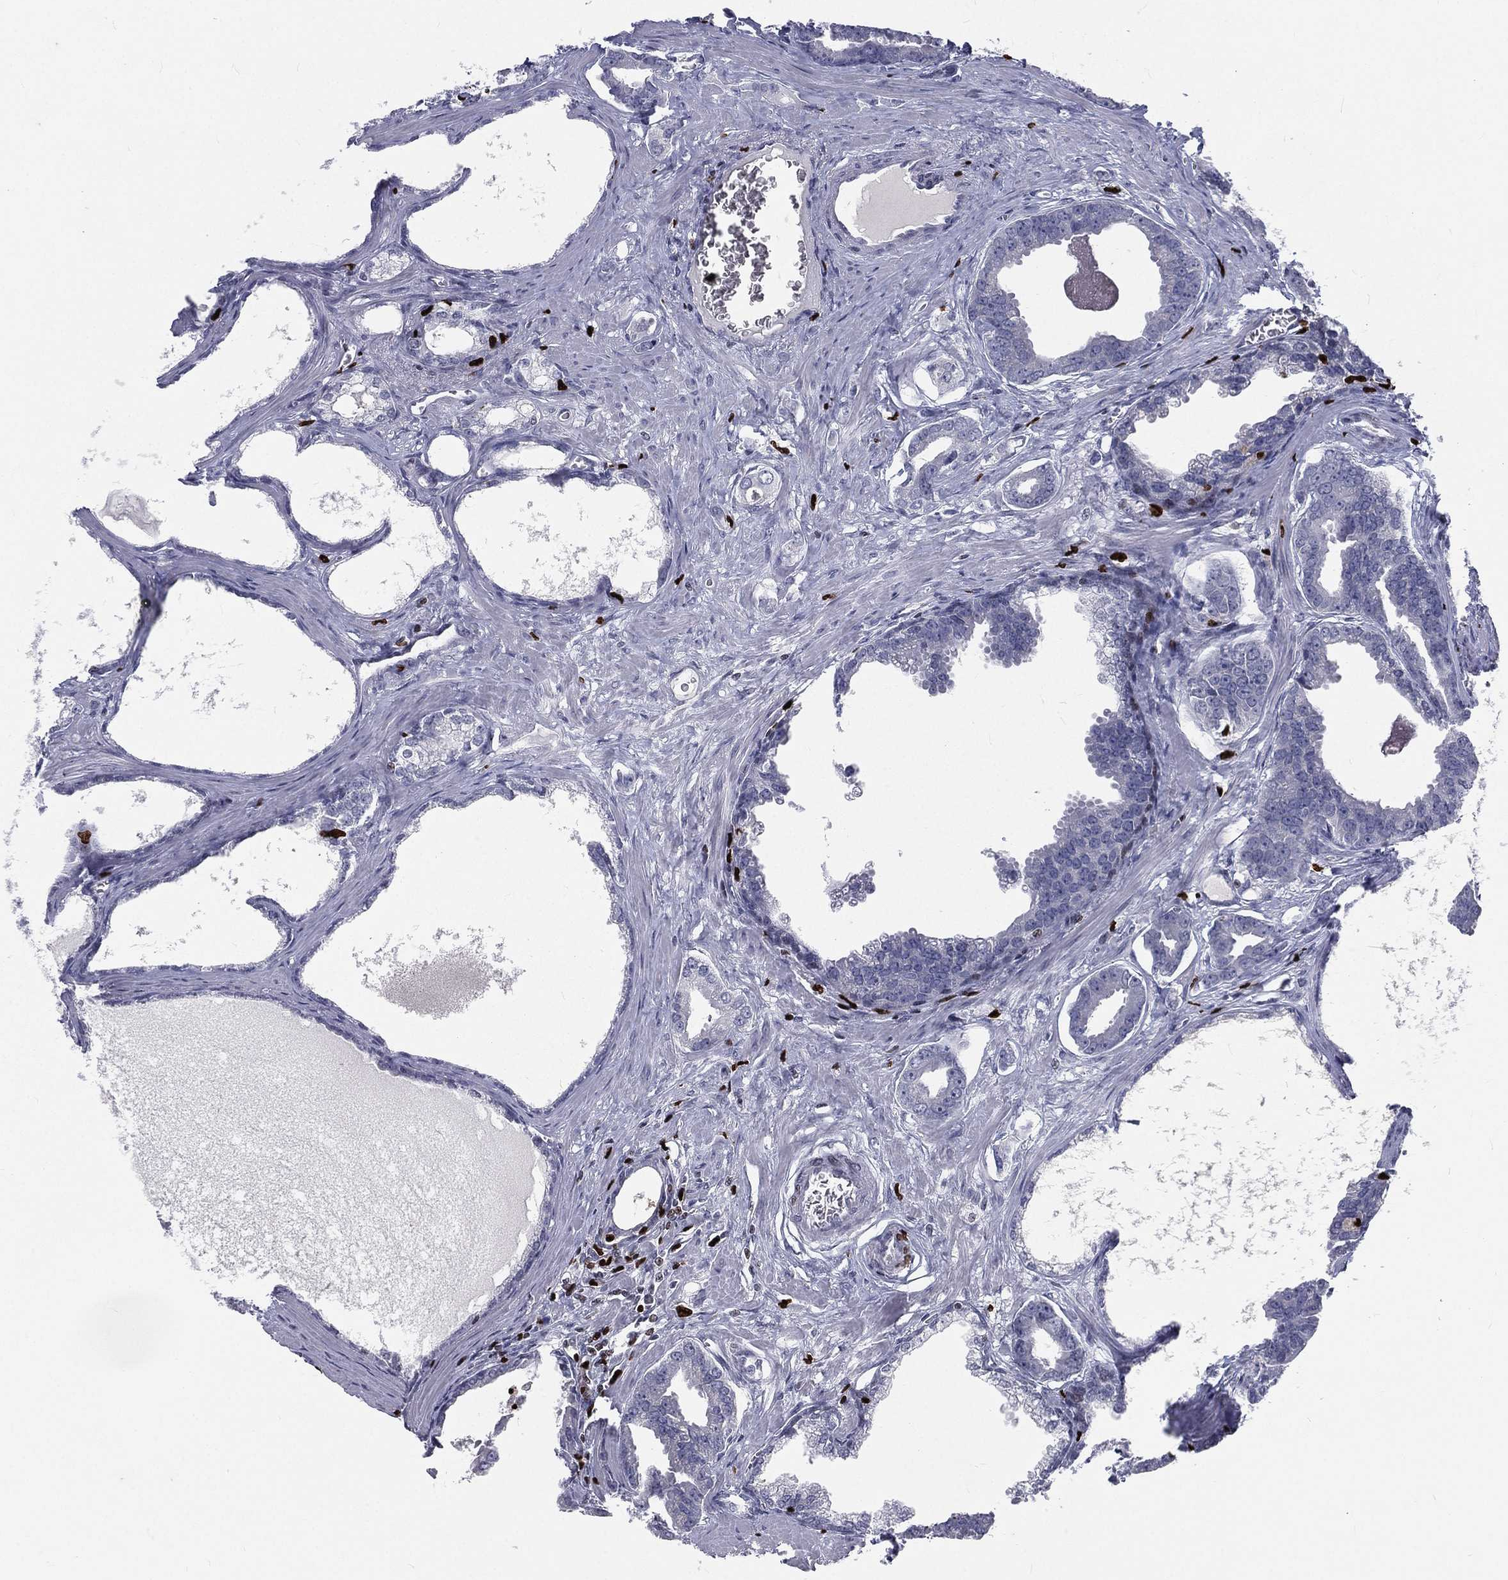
{"staining": {"intensity": "negative", "quantity": "none", "location": "none"}, "tissue": "prostate cancer", "cell_type": "Tumor cells", "image_type": "cancer", "snomed": [{"axis": "morphology", "description": "Adenocarcinoma, NOS"}, {"axis": "topography", "description": "Prostate"}], "caption": "This is an immunohistochemistry micrograph of prostate cancer. There is no staining in tumor cells.", "gene": "MNDA", "patient": {"sex": "male", "age": 66}}